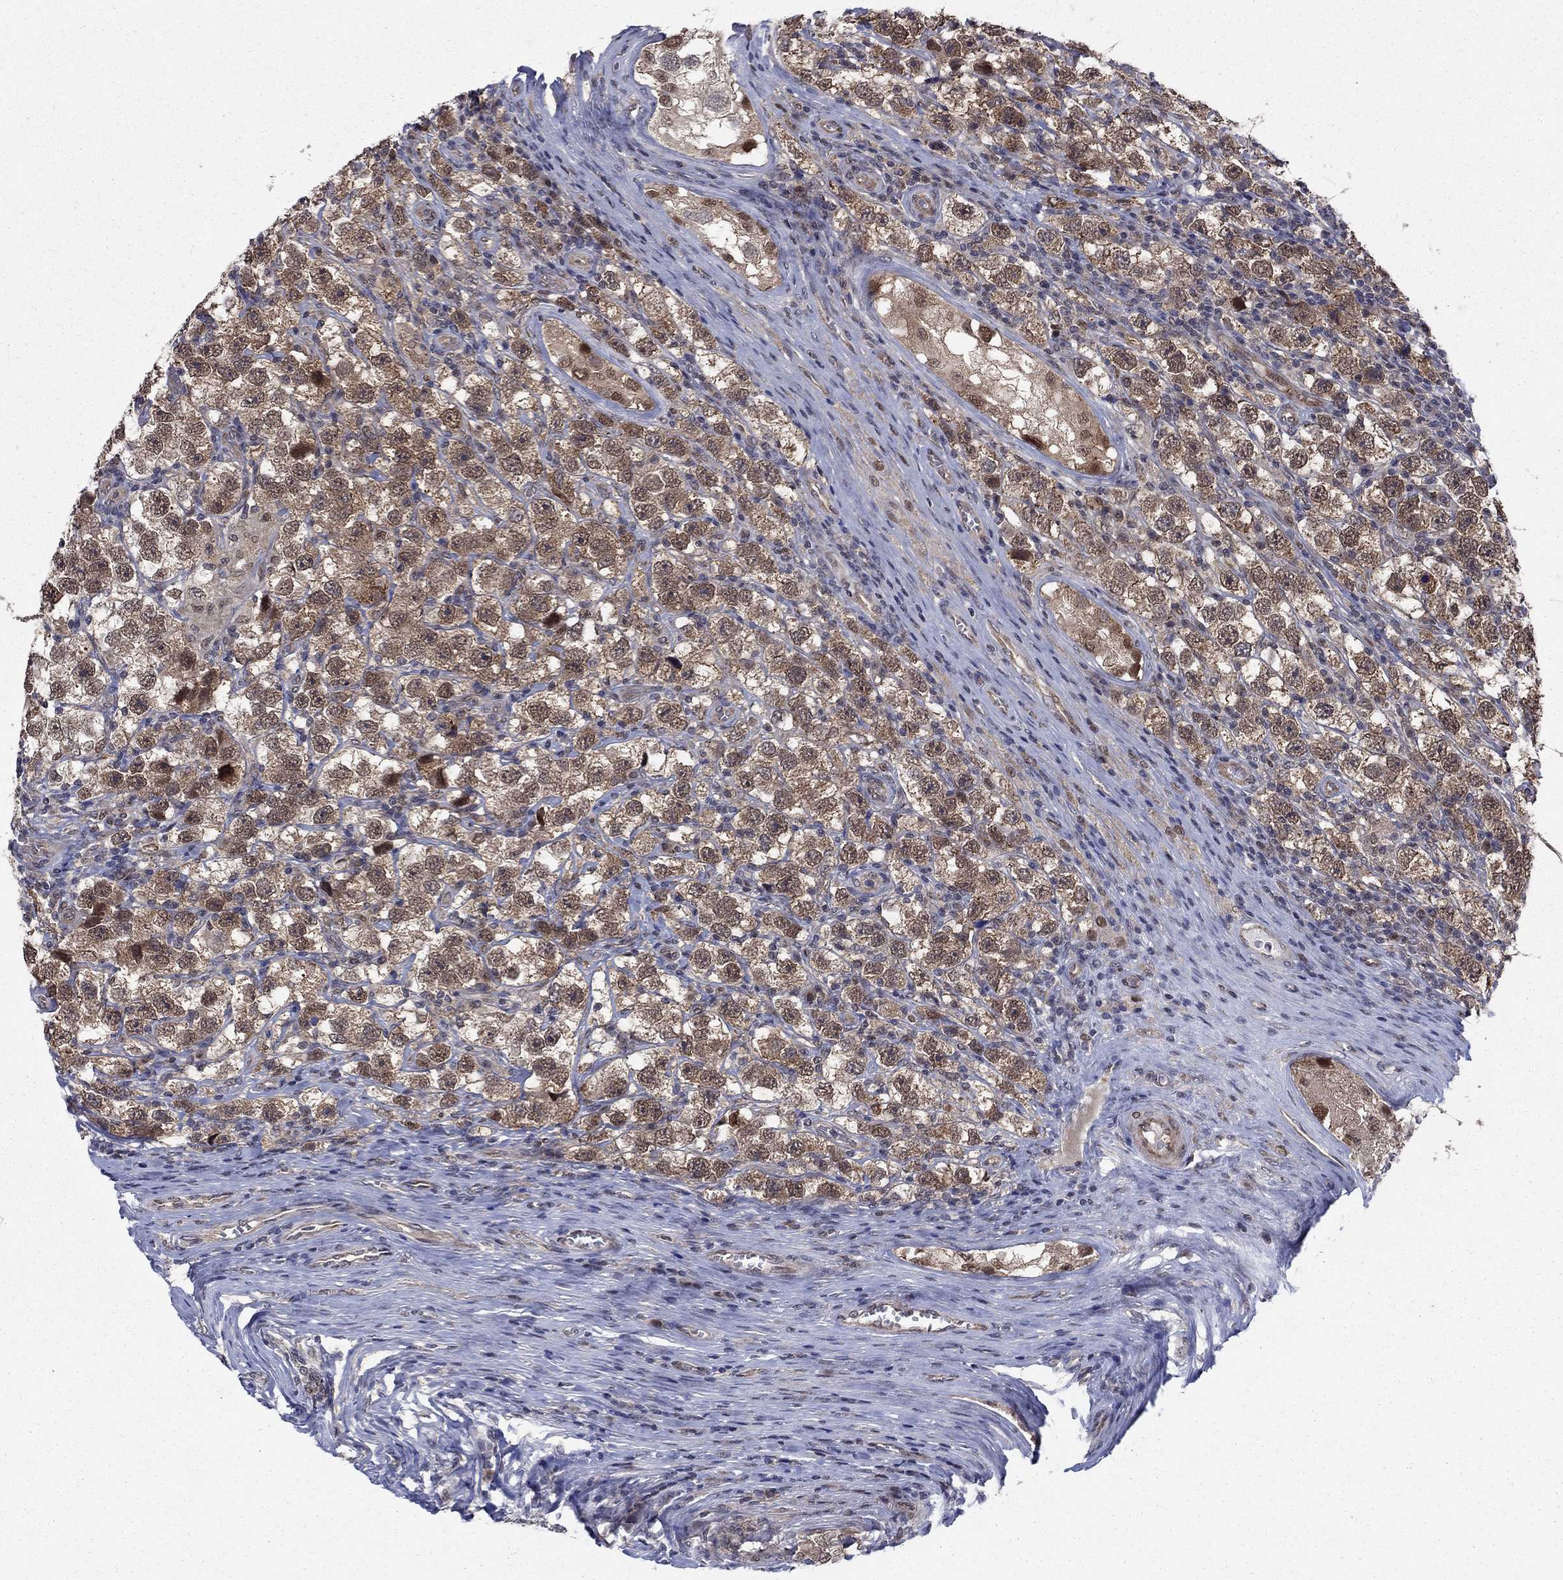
{"staining": {"intensity": "weak", "quantity": ">75%", "location": "cytoplasmic/membranous"}, "tissue": "testis cancer", "cell_type": "Tumor cells", "image_type": "cancer", "snomed": [{"axis": "morphology", "description": "Seminoma, NOS"}, {"axis": "topography", "description": "Testis"}], "caption": "Protein expression analysis of human testis seminoma reveals weak cytoplasmic/membranous positivity in approximately >75% of tumor cells.", "gene": "PSMC1", "patient": {"sex": "male", "age": 26}}